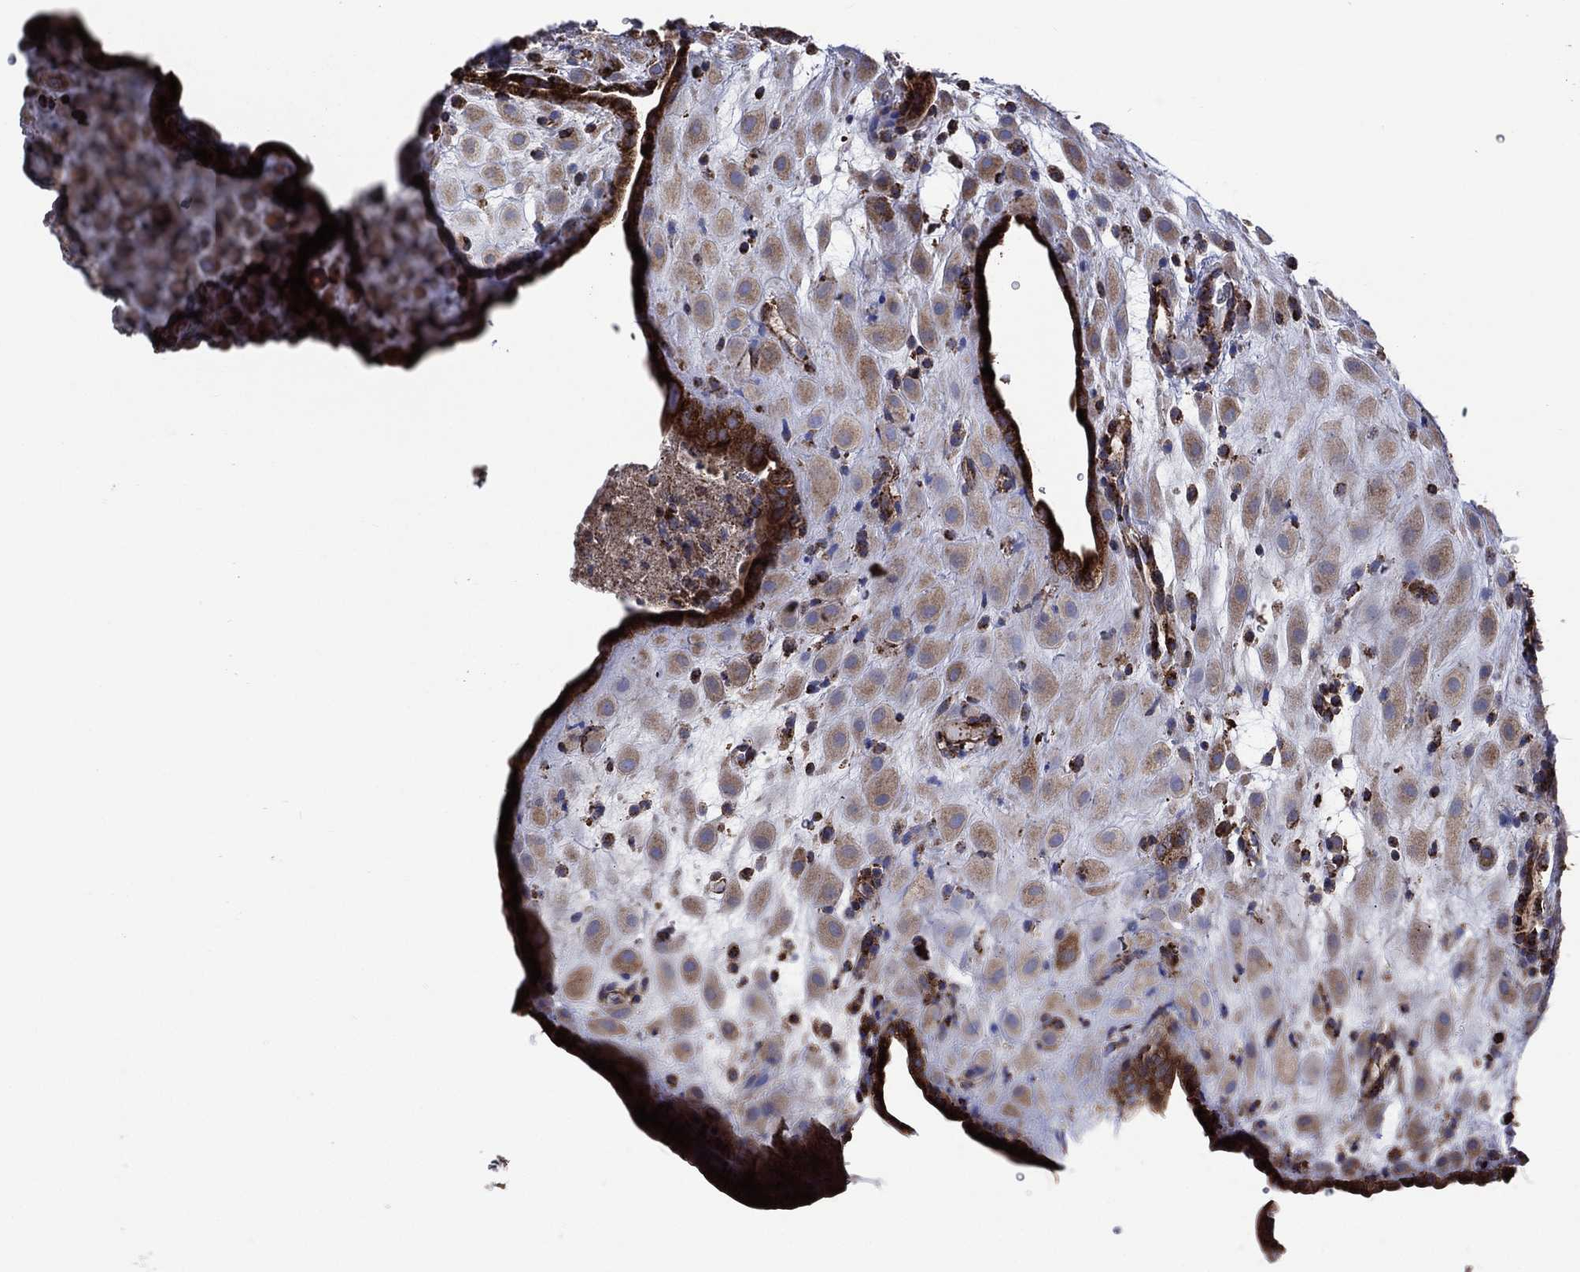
{"staining": {"intensity": "weak", "quantity": "25%-75%", "location": "cytoplasmic/membranous"}, "tissue": "placenta", "cell_type": "Decidual cells", "image_type": "normal", "snomed": [{"axis": "morphology", "description": "Normal tissue, NOS"}, {"axis": "topography", "description": "Placenta"}], "caption": "This is a histology image of immunohistochemistry (IHC) staining of unremarkable placenta, which shows weak expression in the cytoplasmic/membranous of decidual cells.", "gene": "ANKRD37", "patient": {"sex": "female", "age": 19}}